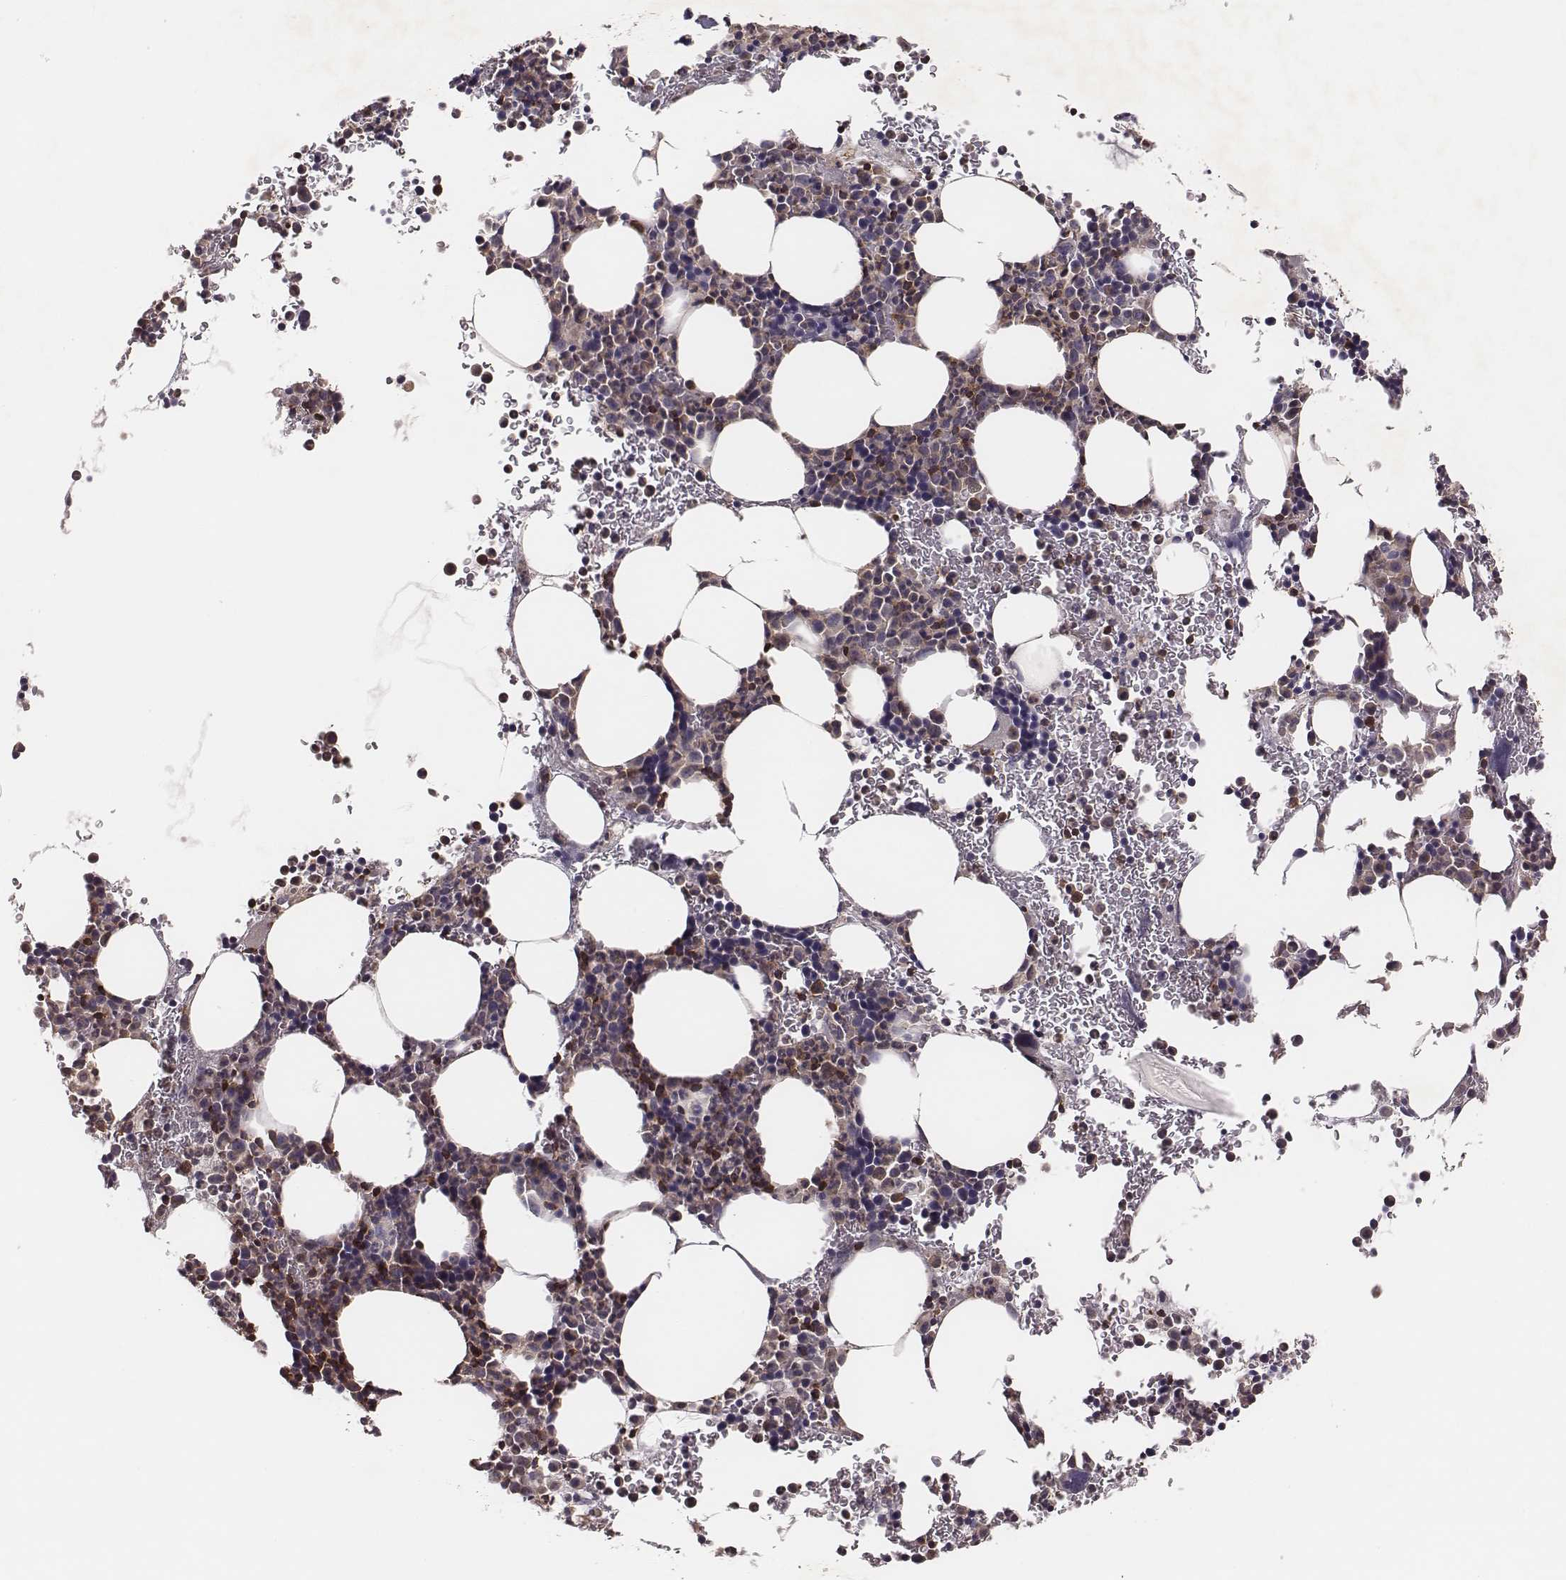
{"staining": {"intensity": "strong", "quantity": "25%-75%", "location": "cytoplasmic/membranous"}, "tissue": "bone marrow", "cell_type": "Hematopoietic cells", "image_type": "normal", "snomed": [{"axis": "morphology", "description": "Normal tissue, NOS"}, {"axis": "topography", "description": "Bone marrow"}], "caption": "Immunohistochemistry (IHC) photomicrograph of unremarkable bone marrow: bone marrow stained using immunohistochemistry exhibits high levels of strong protein expression localized specifically in the cytoplasmic/membranous of hematopoietic cells, appearing as a cytoplasmic/membranous brown color.", "gene": "PILRA", "patient": {"sex": "male", "age": 81}}